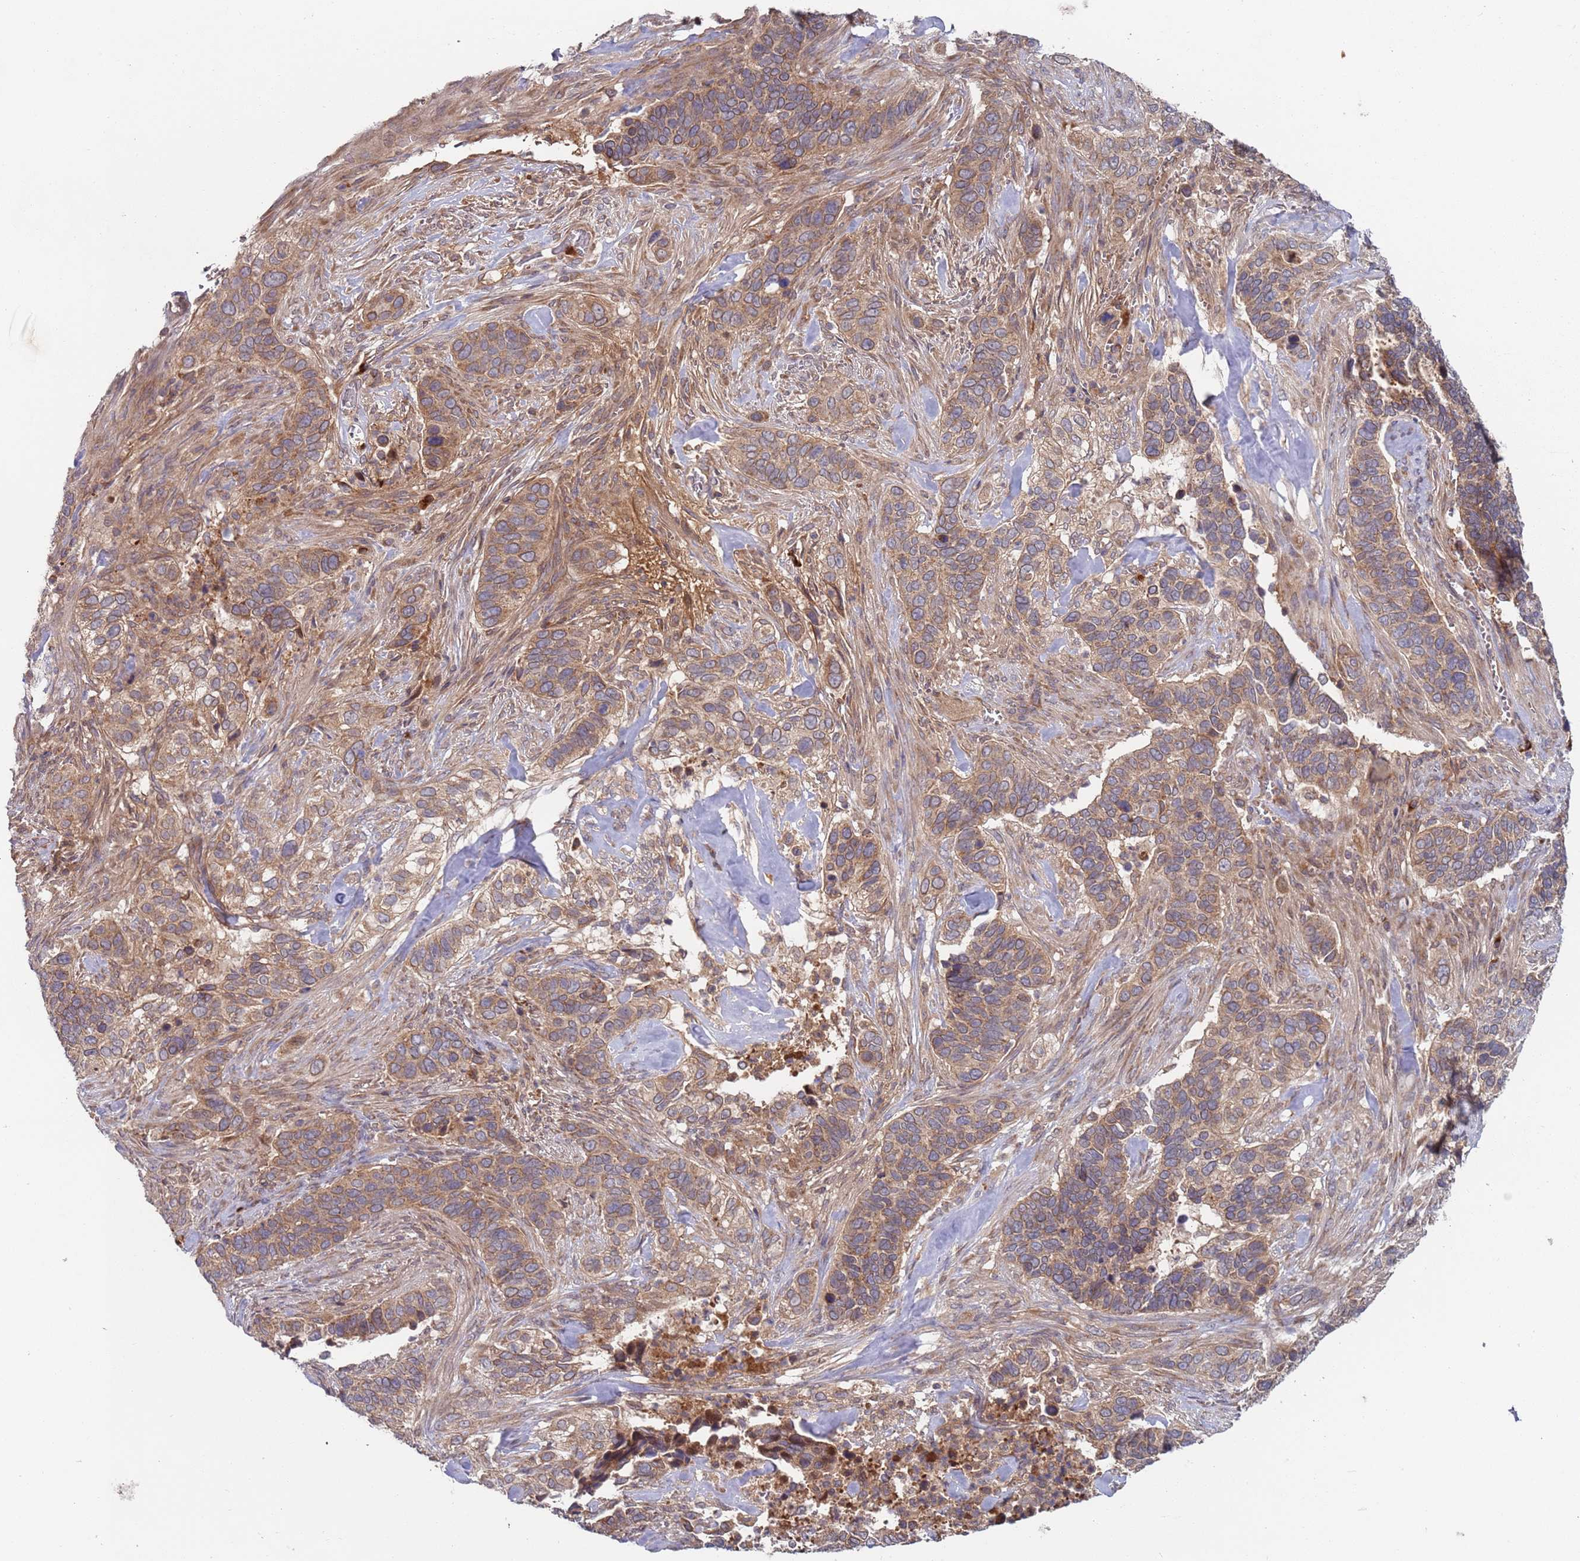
{"staining": {"intensity": "moderate", "quantity": ">75%", "location": "cytoplasmic/membranous"}, "tissue": "cervical cancer", "cell_type": "Tumor cells", "image_type": "cancer", "snomed": [{"axis": "morphology", "description": "Squamous cell carcinoma, NOS"}, {"axis": "topography", "description": "Cervix"}], "caption": "About >75% of tumor cells in squamous cell carcinoma (cervical) reveal moderate cytoplasmic/membranous protein positivity as visualized by brown immunohistochemical staining.", "gene": "OR5A2", "patient": {"sex": "female", "age": 38}}